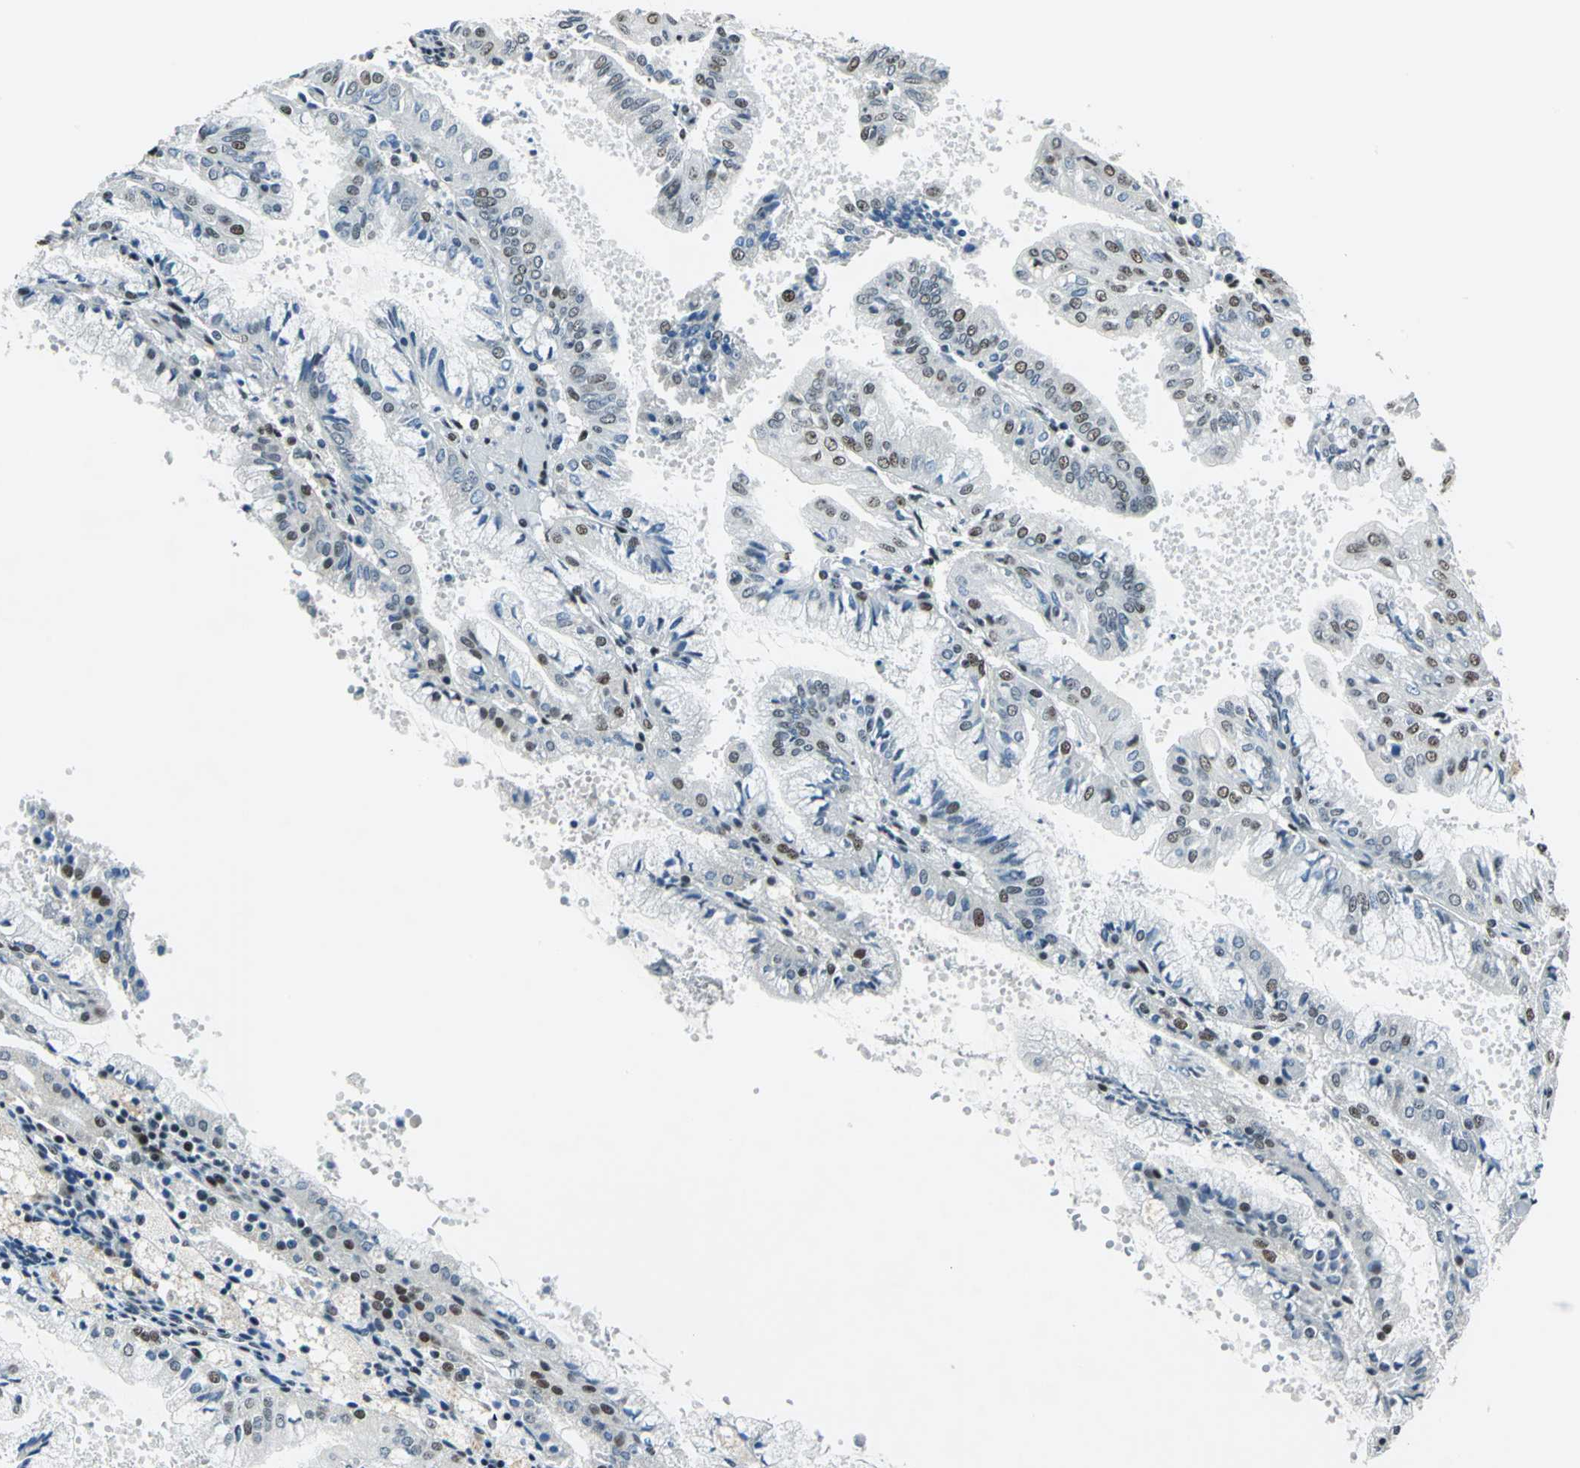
{"staining": {"intensity": "moderate", "quantity": ">75%", "location": "nuclear"}, "tissue": "endometrial cancer", "cell_type": "Tumor cells", "image_type": "cancer", "snomed": [{"axis": "morphology", "description": "Adenocarcinoma, NOS"}, {"axis": "topography", "description": "Endometrium"}], "caption": "Moderate nuclear positivity is seen in about >75% of tumor cells in endometrial adenocarcinoma.", "gene": "KAT6B", "patient": {"sex": "female", "age": 63}}